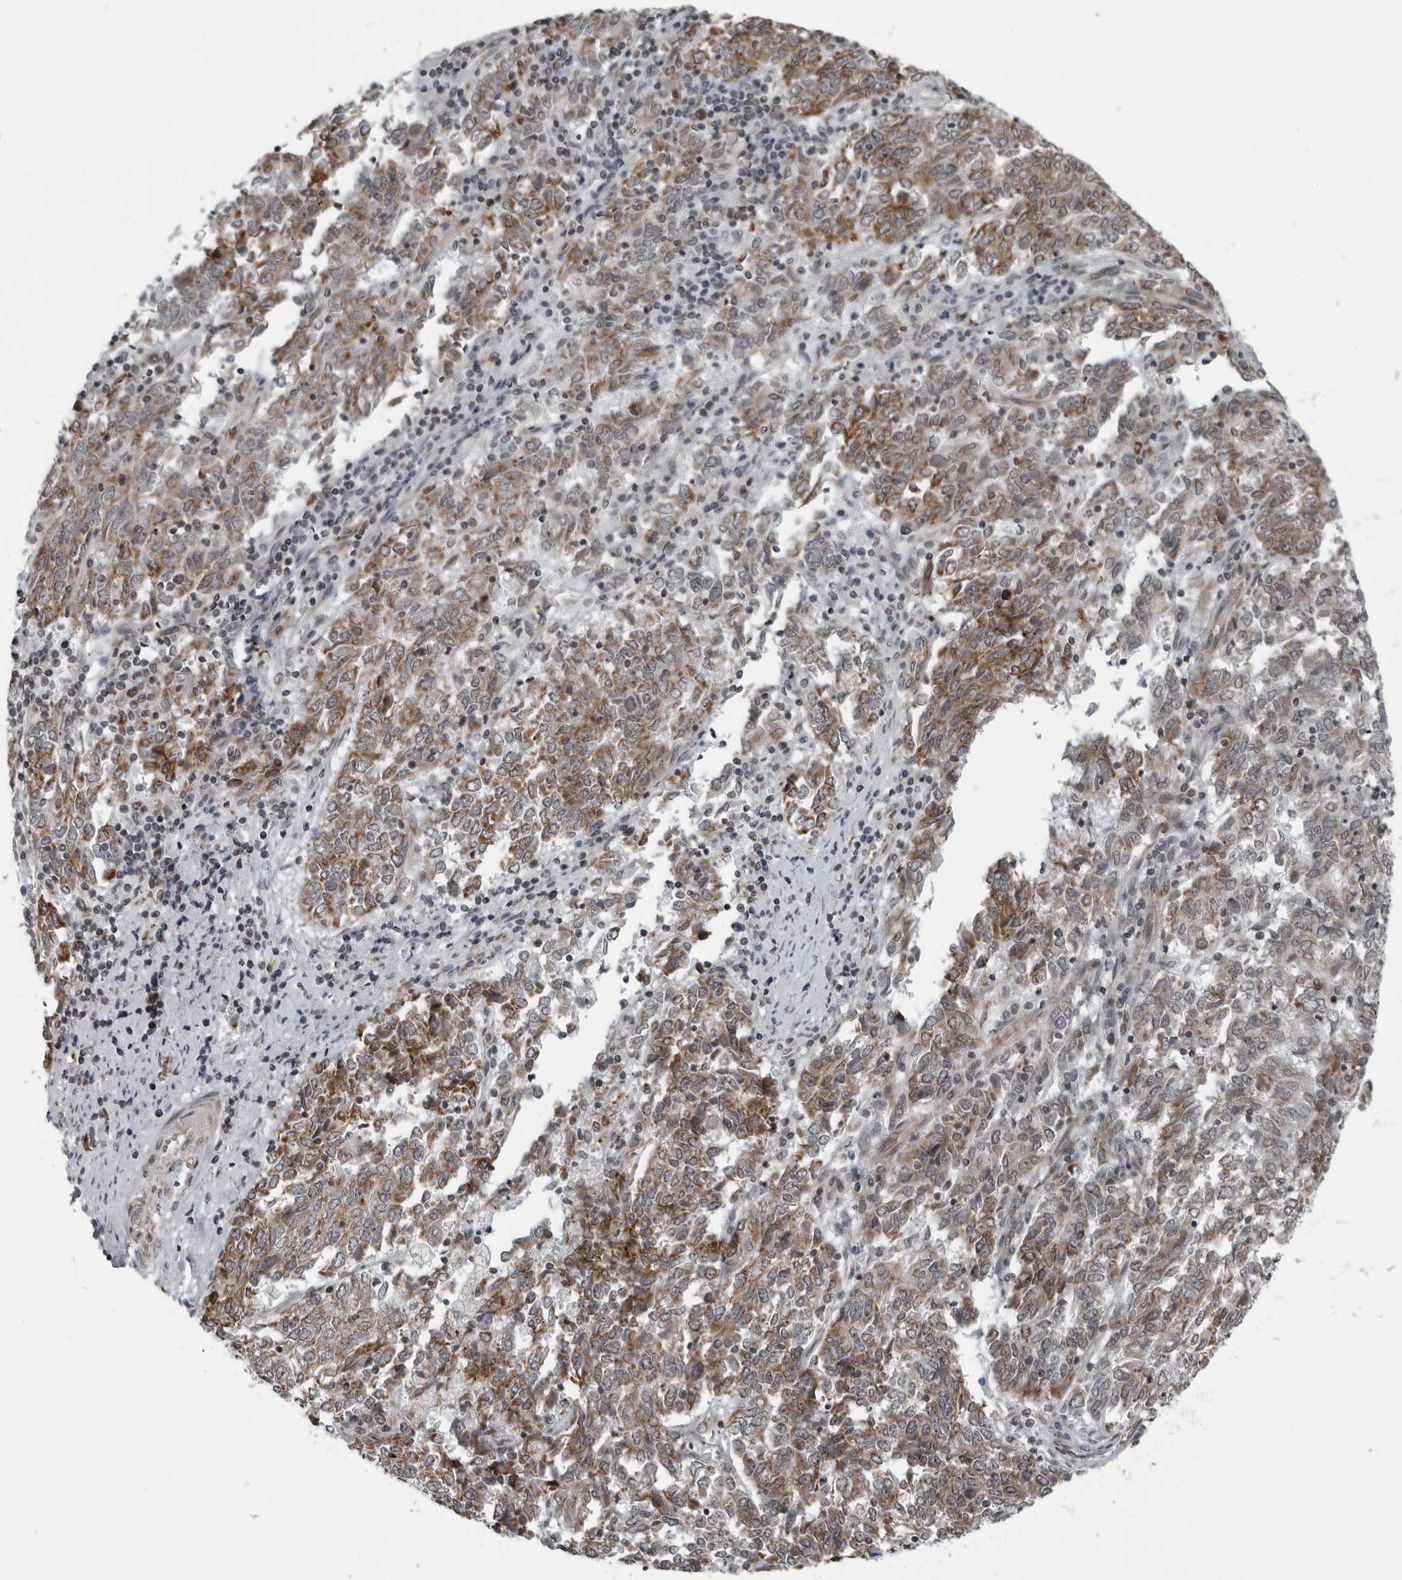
{"staining": {"intensity": "moderate", "quantity": ">75%", "location": "cytoplasmic/membranous"}, "tissue": "endometrial cancer", "cell_type": "Tumor cells", "image_type": "cancer", "snomed": [{"axis": "morphology", "description": "Adenocarcinoma, NOS"}, {"axis": "topography", "description": "Endometrium"}], "caption": "A medium amount of moderate cytoplasmic/membranous positivity is present in about >75% of tumor cells in endometrial cancer tissue.", "gene": "RTCA", "patient": {"sex": "female", "age": 80}}